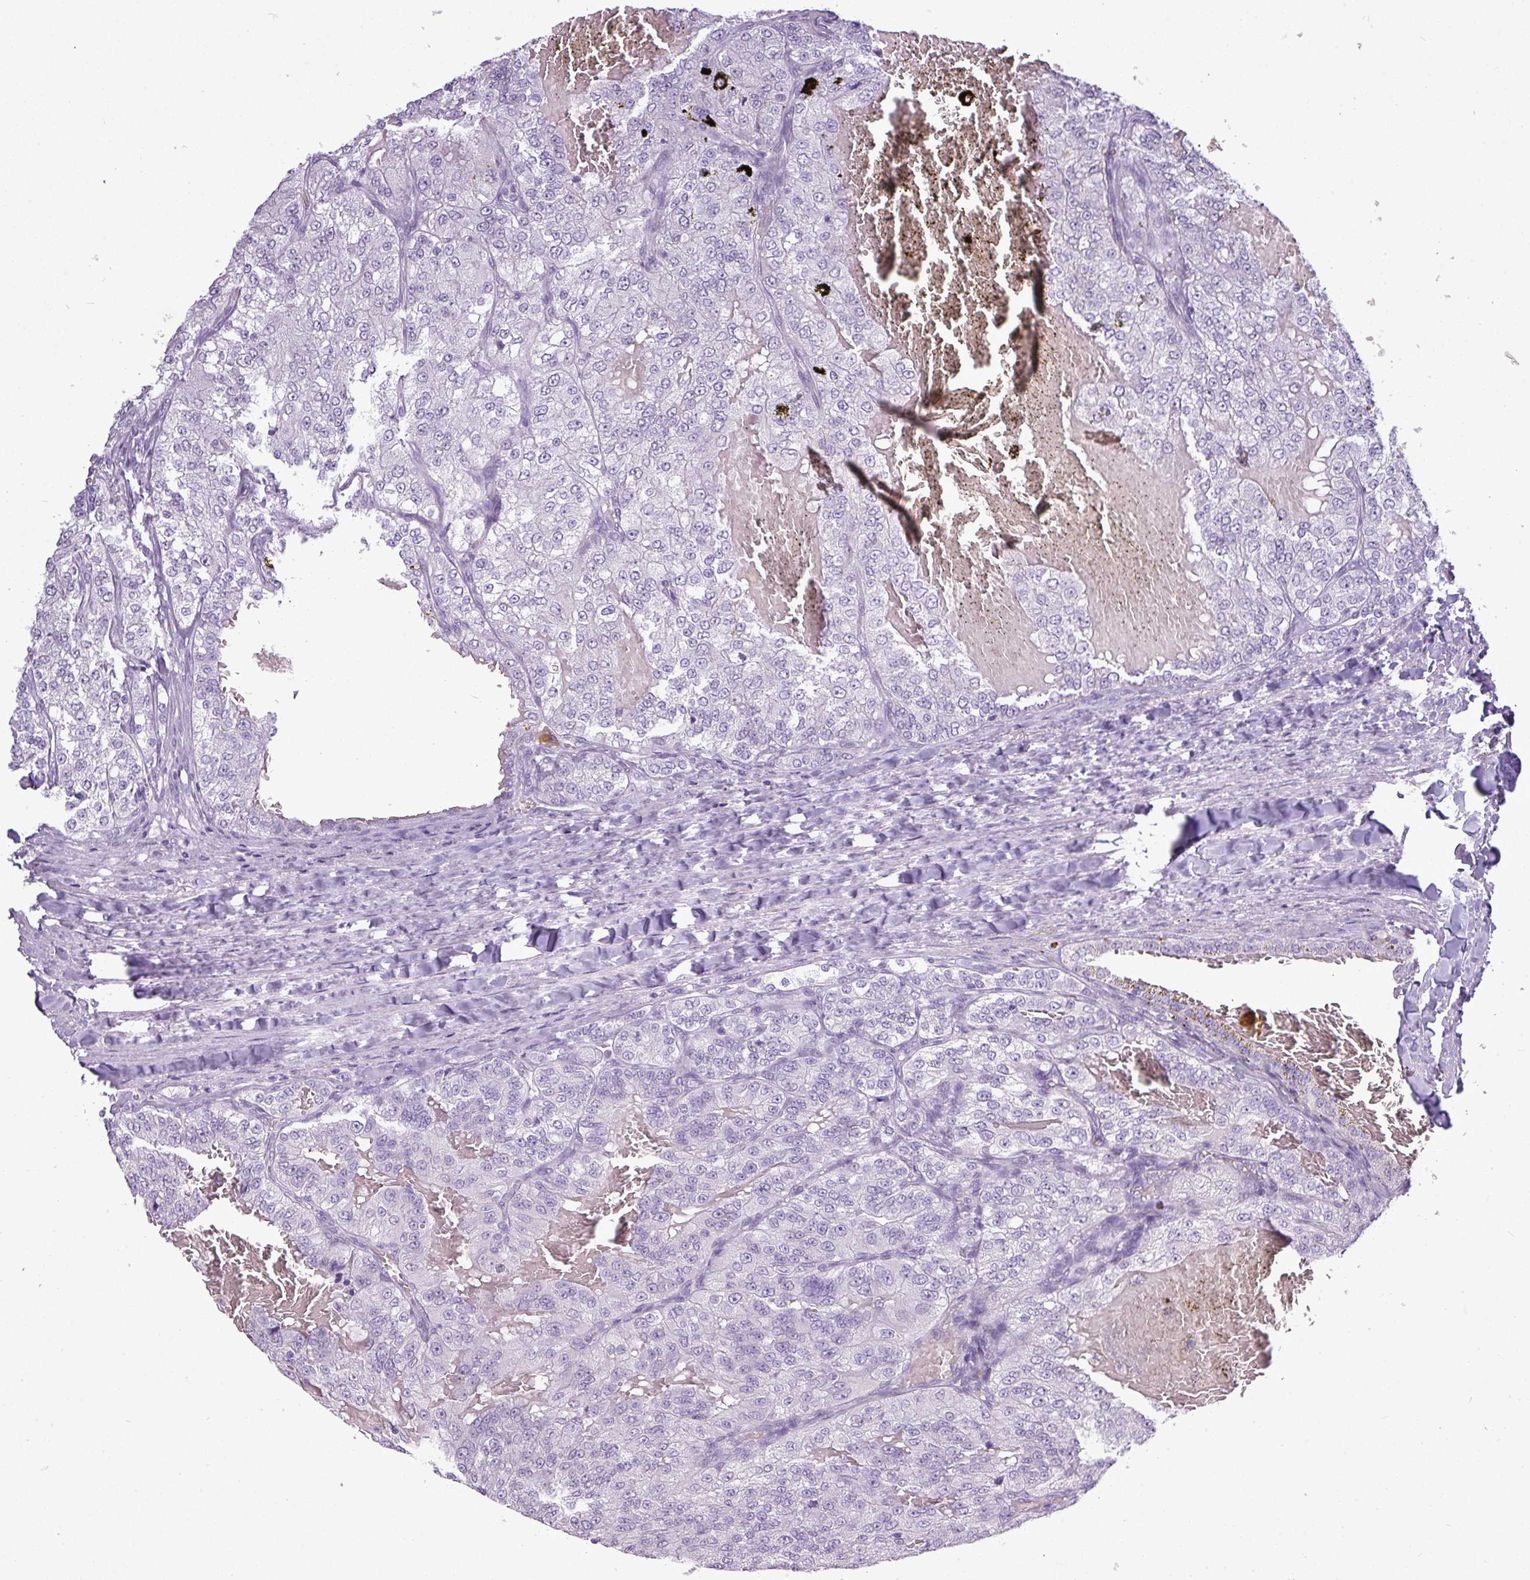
{"staining": {"intensity": "negative", "quantity": "none", "location": "none"}, "tissue": "renal cancer", "cell_type": "Tumor cells", "image_type": "cancer", "snomed": [{"axis": "morphology", "description": "Adenocarcinoma, NOS"}, {"axis": "topography", "description": "Kidney"}], "caption": "This is an immunohistochemistry (IHC) photomicrograph of renal cancer. There is no expression in tumor cells.", "gene": "TMEM91", "patient": {"sex": "female", "age": 63}}